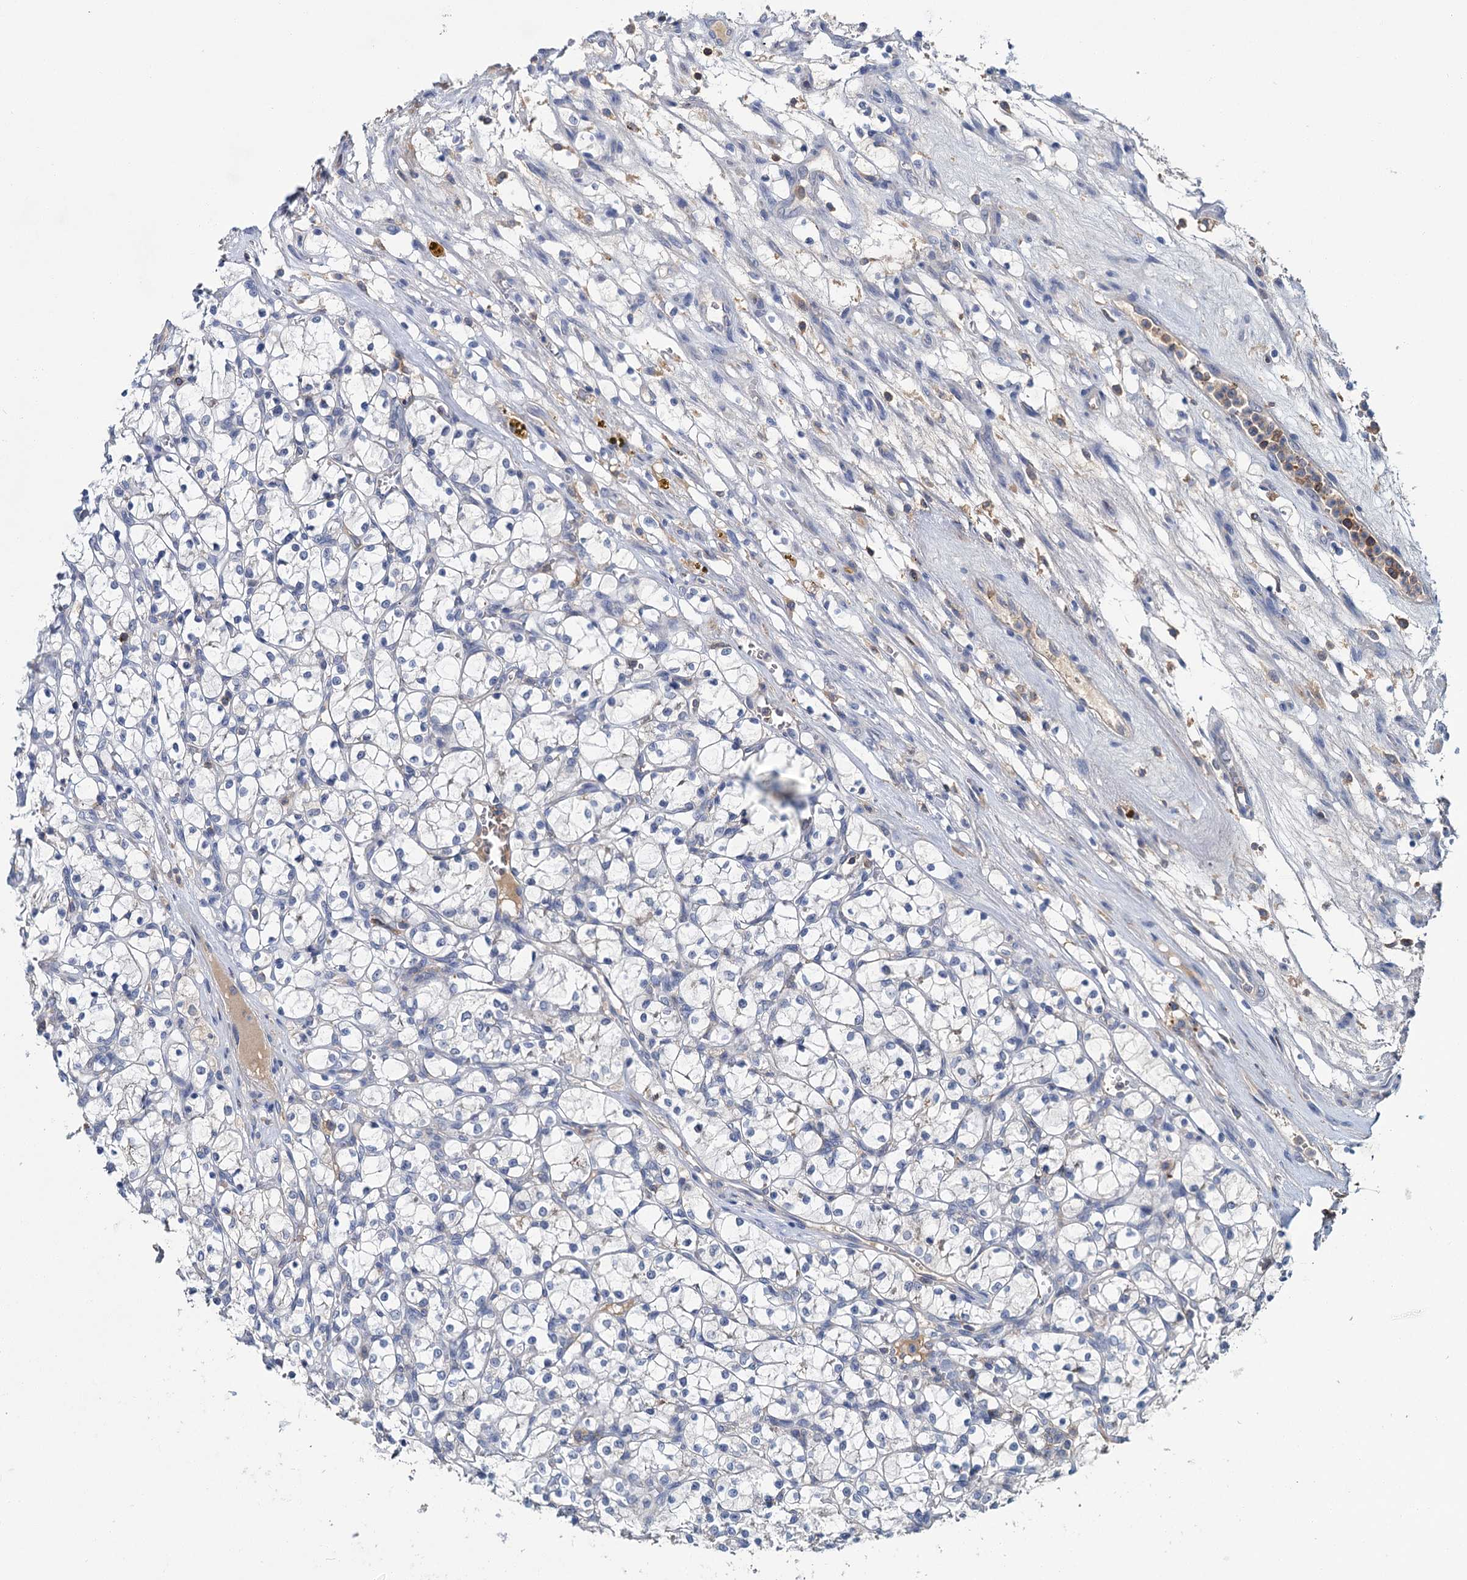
{"staining": {"intensity": "negative", "quantity": "none", "location": "none"}, "tissue": "renal cancer", "cell_type": "Tumor cells", "image_type": "cancer", "snomed": [{"axis": "morphology", "description": "Adenocarcinoma, NOS"}, {"axis": "topography", "description": "Kidney"}], "caption": "DAB immunohistochemical staining of human renal cancer reveals no significant expression in tumor cells.", "gene": "FGFR2", "patient": {"sex": "female", "age": 69}}